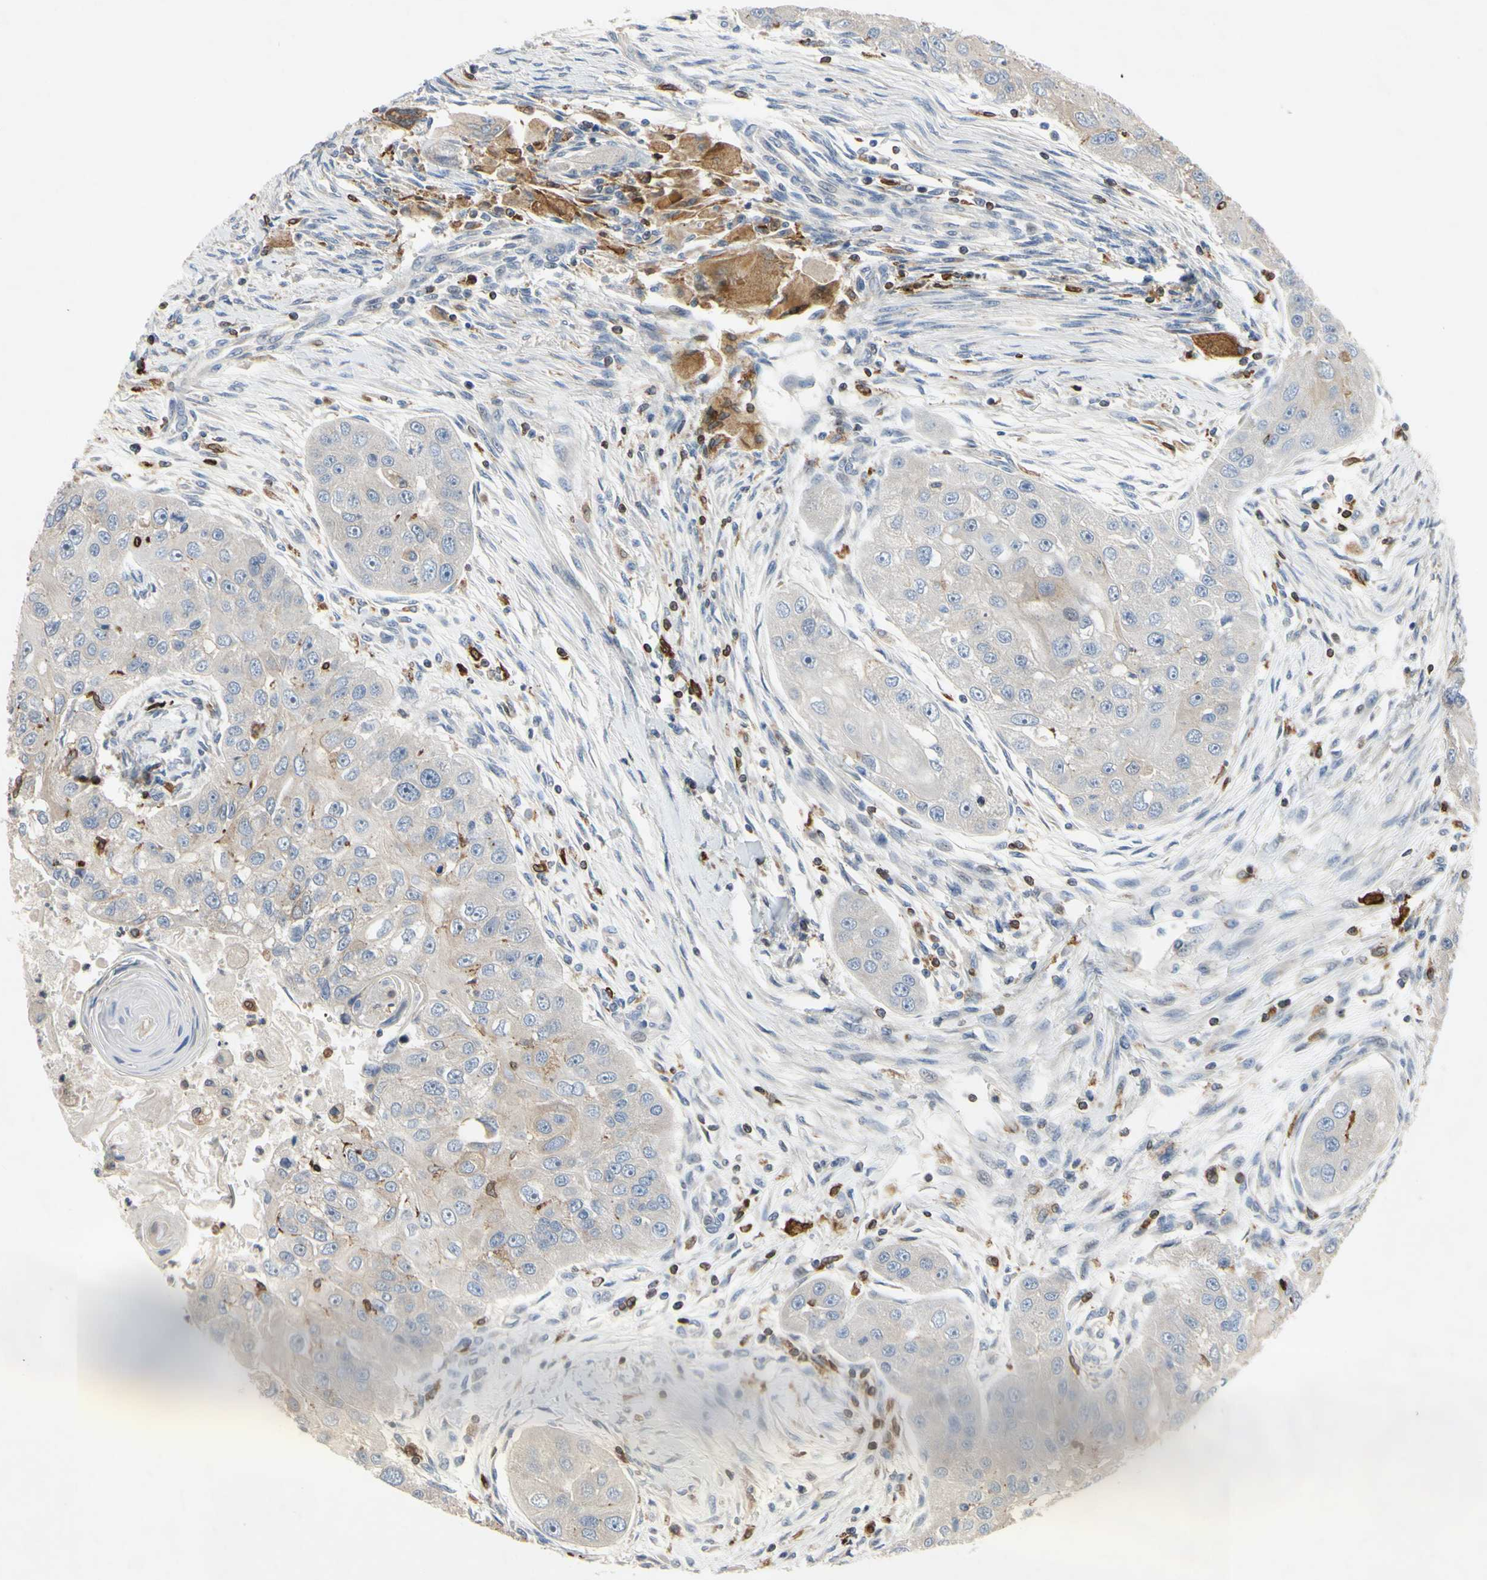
{"staining": {"intensity": "weak", "quantity": ">75%", "location": "cytoplasmic/membranous"}, "tissue": "head and neck cancer", "cell_type": "Tumor cells", "image_type": "cancer", "snomed": [{"axis": "morphology", "description": "Normal tissue, NOS"}, {"axis": "morphology", "description": "Squamous cell carcinoma, NOS"}, {"axis": "topography", "description": "Skeletal muscle"}, {"axis": "topography", "description": "Head-Neck"}], "caption": "Brown immunohistochemical staining in human squamous cell carcinoma (head and neck) exhibits weak cytoplasmic/membranous staining in about >75% of tumor cells. The protein of interest is shown in brown color, while the nuclei are stained blue.", "gene": "PLXNA2", "patient": {"sex": "male", "age": 51}}